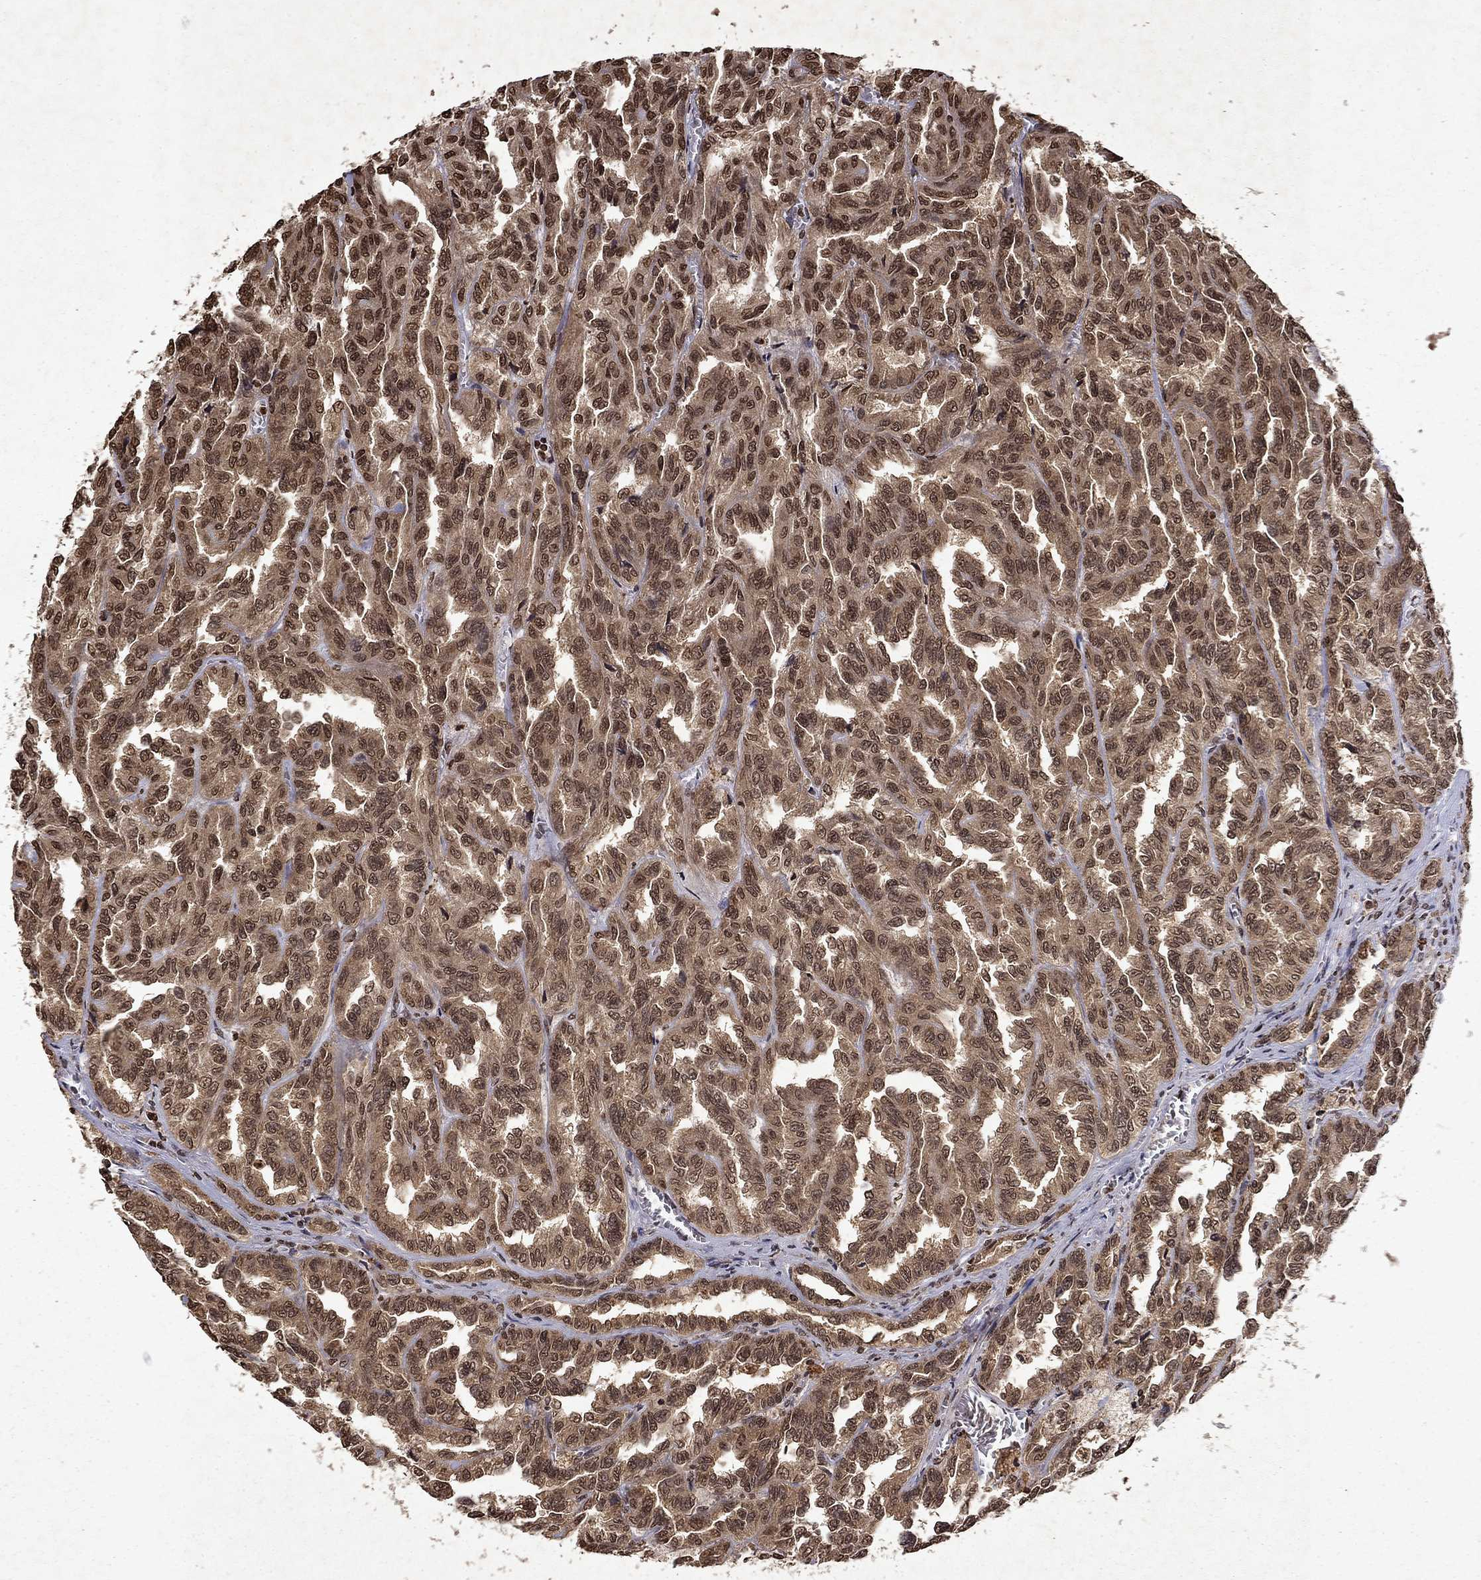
{"staining": {"intensity": "moderate", "quantity": ">75%", "location": "cytoplasmic/membranous,nuclear"}, "tissue": "renal cancer", "cell_type": "Tumor cells", "image_type": "cancer", "snomed": [{"axis": "morphology", "description": "Adenocarcinoma, NOS"}, {"axis": "topography", "description": "Kidney"}], "caption": "This is a micrograph of immunohistochemistry staining of renal adenocarcinoma, which shows moderate staining in the cytoplasmic/membranous and nuclear of tumor cells.", "gene": "PIN4", "patient": {"sex": "male", "age": 79}}